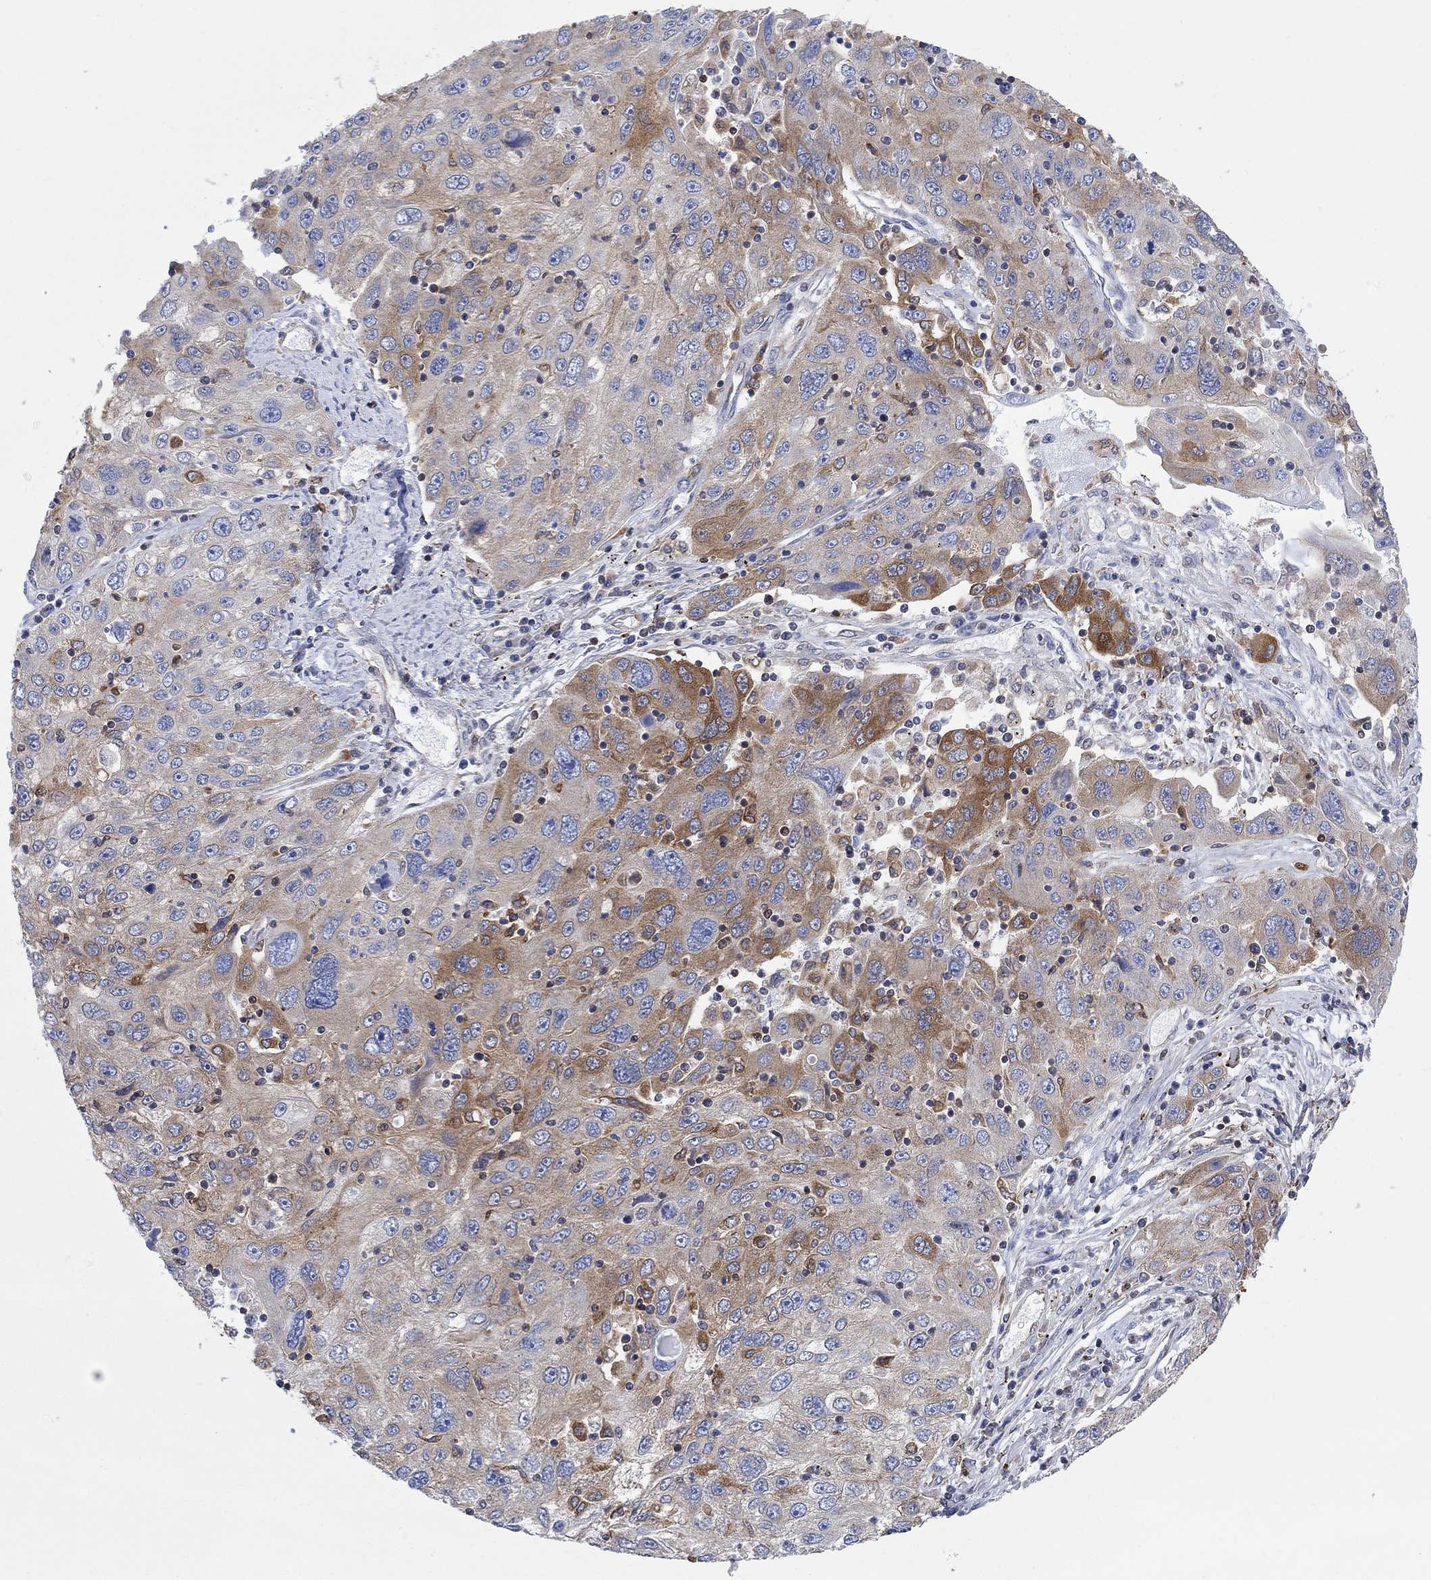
{"staining": {"intensity": "strong", "quantity": "<25%", "location": "cytoplasmic/membranous"}, "tissue": "stomach cancer", "cell_type": "Tumor cells", "image_type": "cancer", "snomed": [{"axis": "morphology", "description": "Adenocarcinoma, NOS"}, {"axis": "topography", "description": "Stomach"}], "caption": "This is a photomicrograph of immunohistochemistry (IHC) staining of adenocarcinoma (stomach), which shows strong staining in the cytoplasmic/membranous of tumor cells.", "gene": "GBP5", "patient": {"sex": "male", "age": 56}}